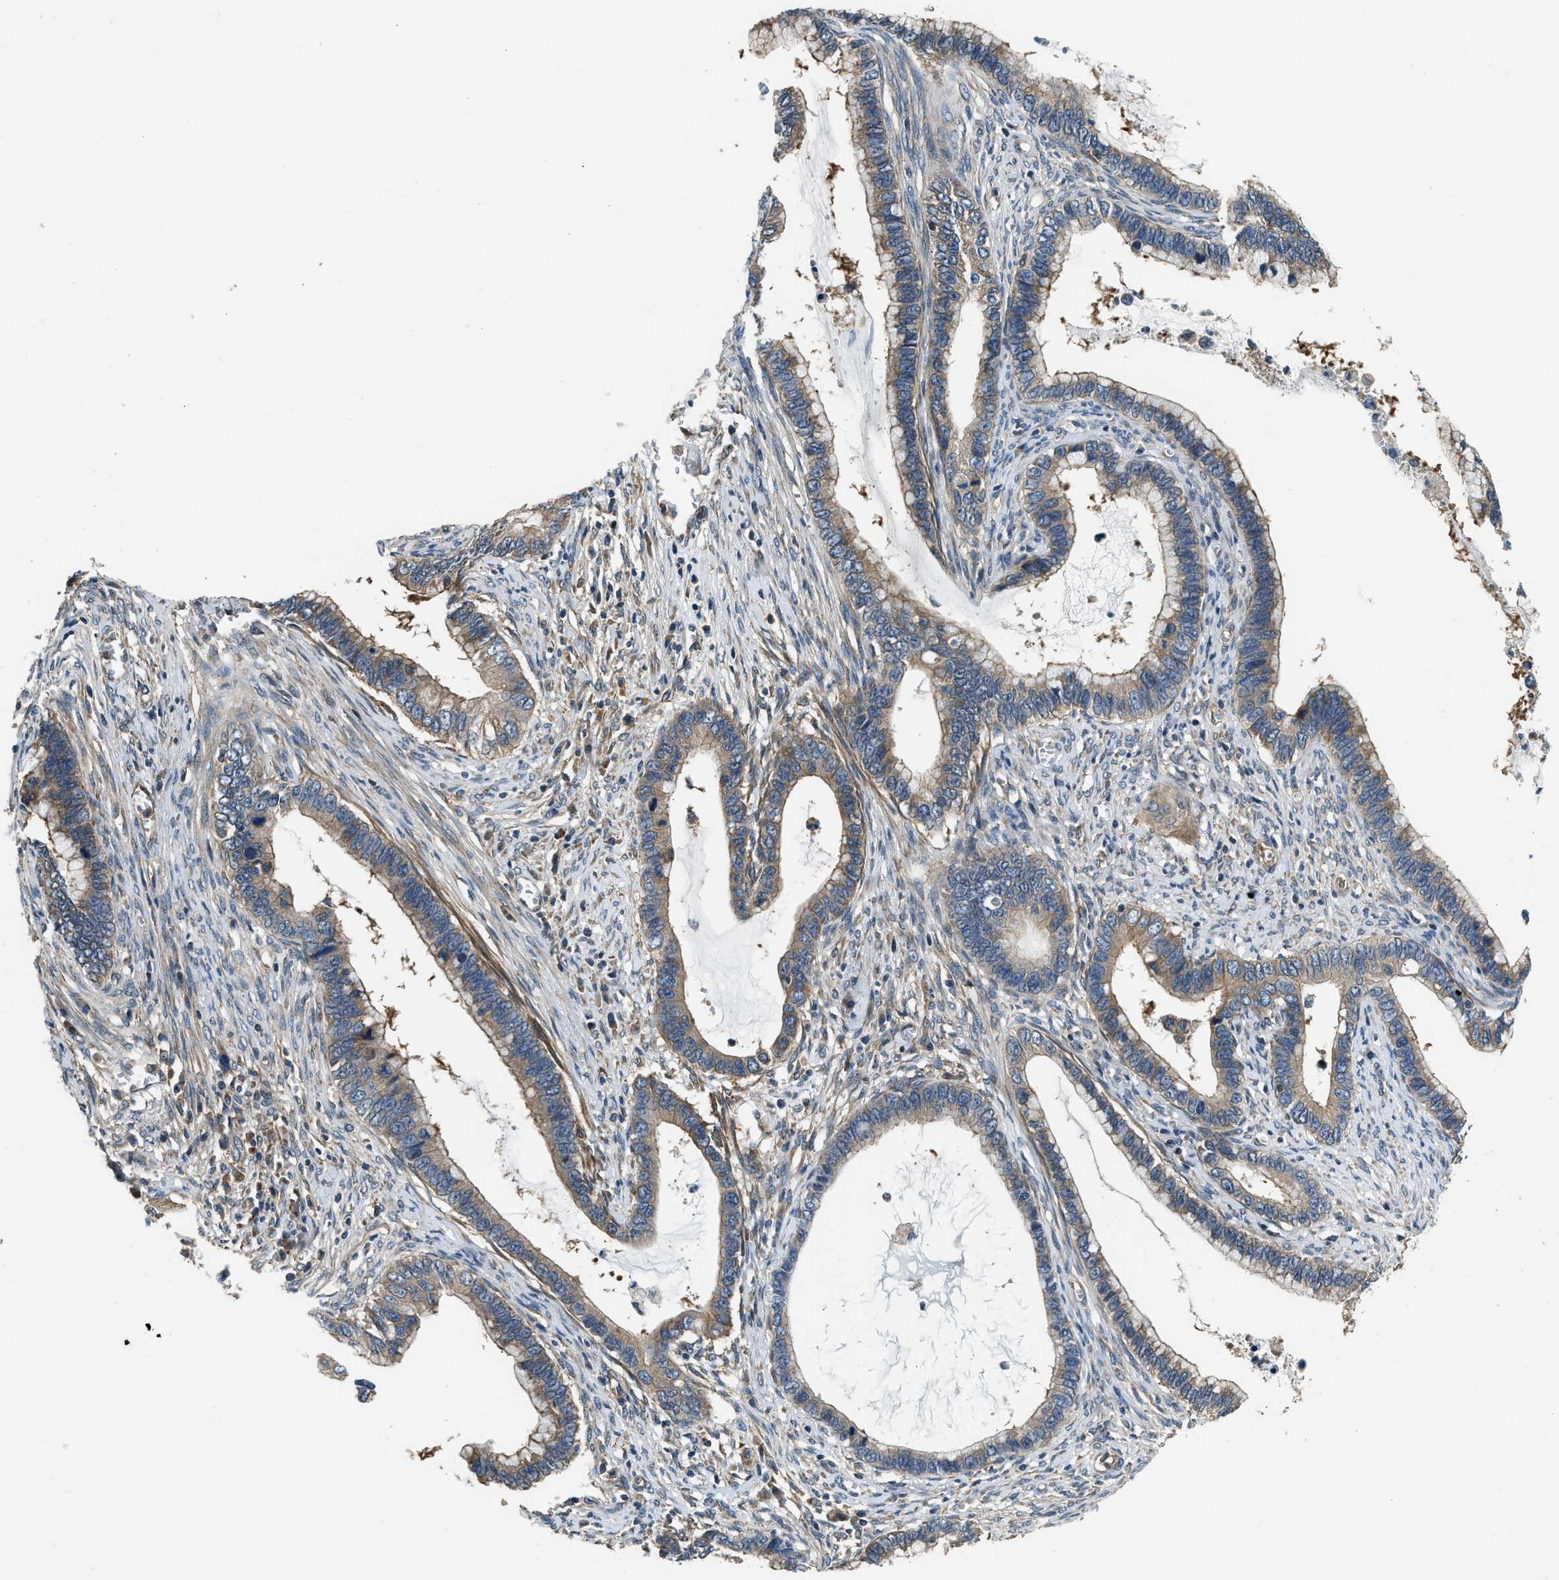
{"staining": {"intensity": "moderate", "quantity": ">75%", "location": "cytoplasmic/membranous"}, "tissue": "cervical cancer", "cell_type": "Tumor cells", "image_type": "cancer", "snomed": [{"axis": "morphology", "description": "Adenocarcinoma, NOS"}, {"axis": "topography", "description": "Cervix"}], "caption": "High-magnification brightfield microscopy of adenocarcinoma (cervical) stained with DAB (brown) and counterstained with hematoxylin (blue). tumor cells exhibit moderate cytoplasmic/membranous staining is appreciated in about>75% of cells. (DAB (3,3'-diaminobenzidine) IHC with brightfield microscopy, high magnification).", "gene": "IL3RA", "patient": {"sex": "female", "age": 44}}